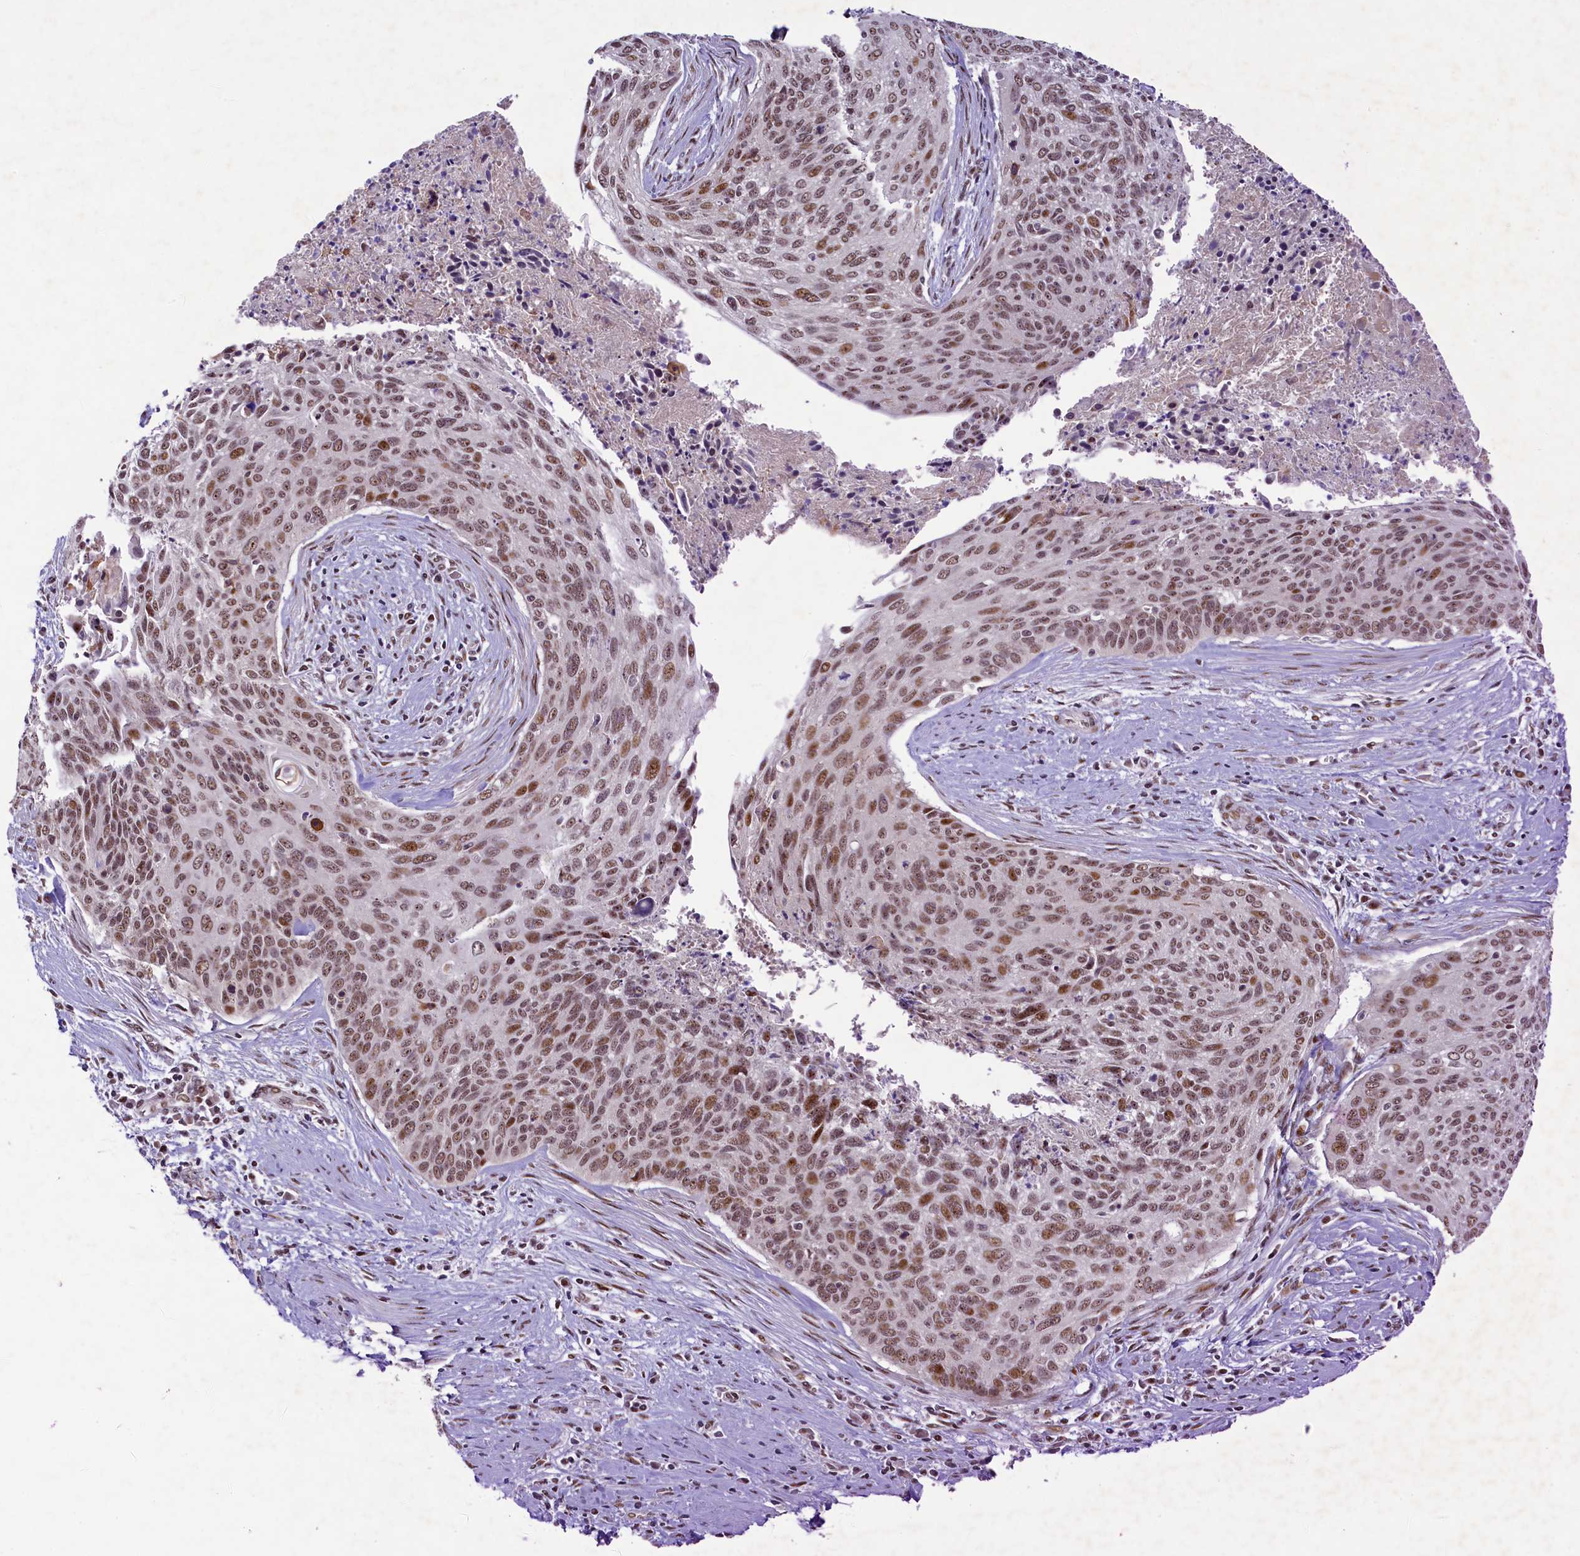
{"staining": {"intensity": "moderate", "quantity": ">75%", "location": "nuclear"}, "tissue": "cervical cancer", "cell_type": "Tumor cells", "image_type": "cancer", "snomed": [{"axis": "morphology", "description": "Squamous cell carcinoma, NOS"}, {"axis": "topography", "description": "Cervix"}], "caption": "A brown stain highlights moderate nuclear expression of a protein in cervical squamous cell carcinoma tumor cells.", "gene": "ANKS3", "patient": {"sex": "female", "age": 55}}